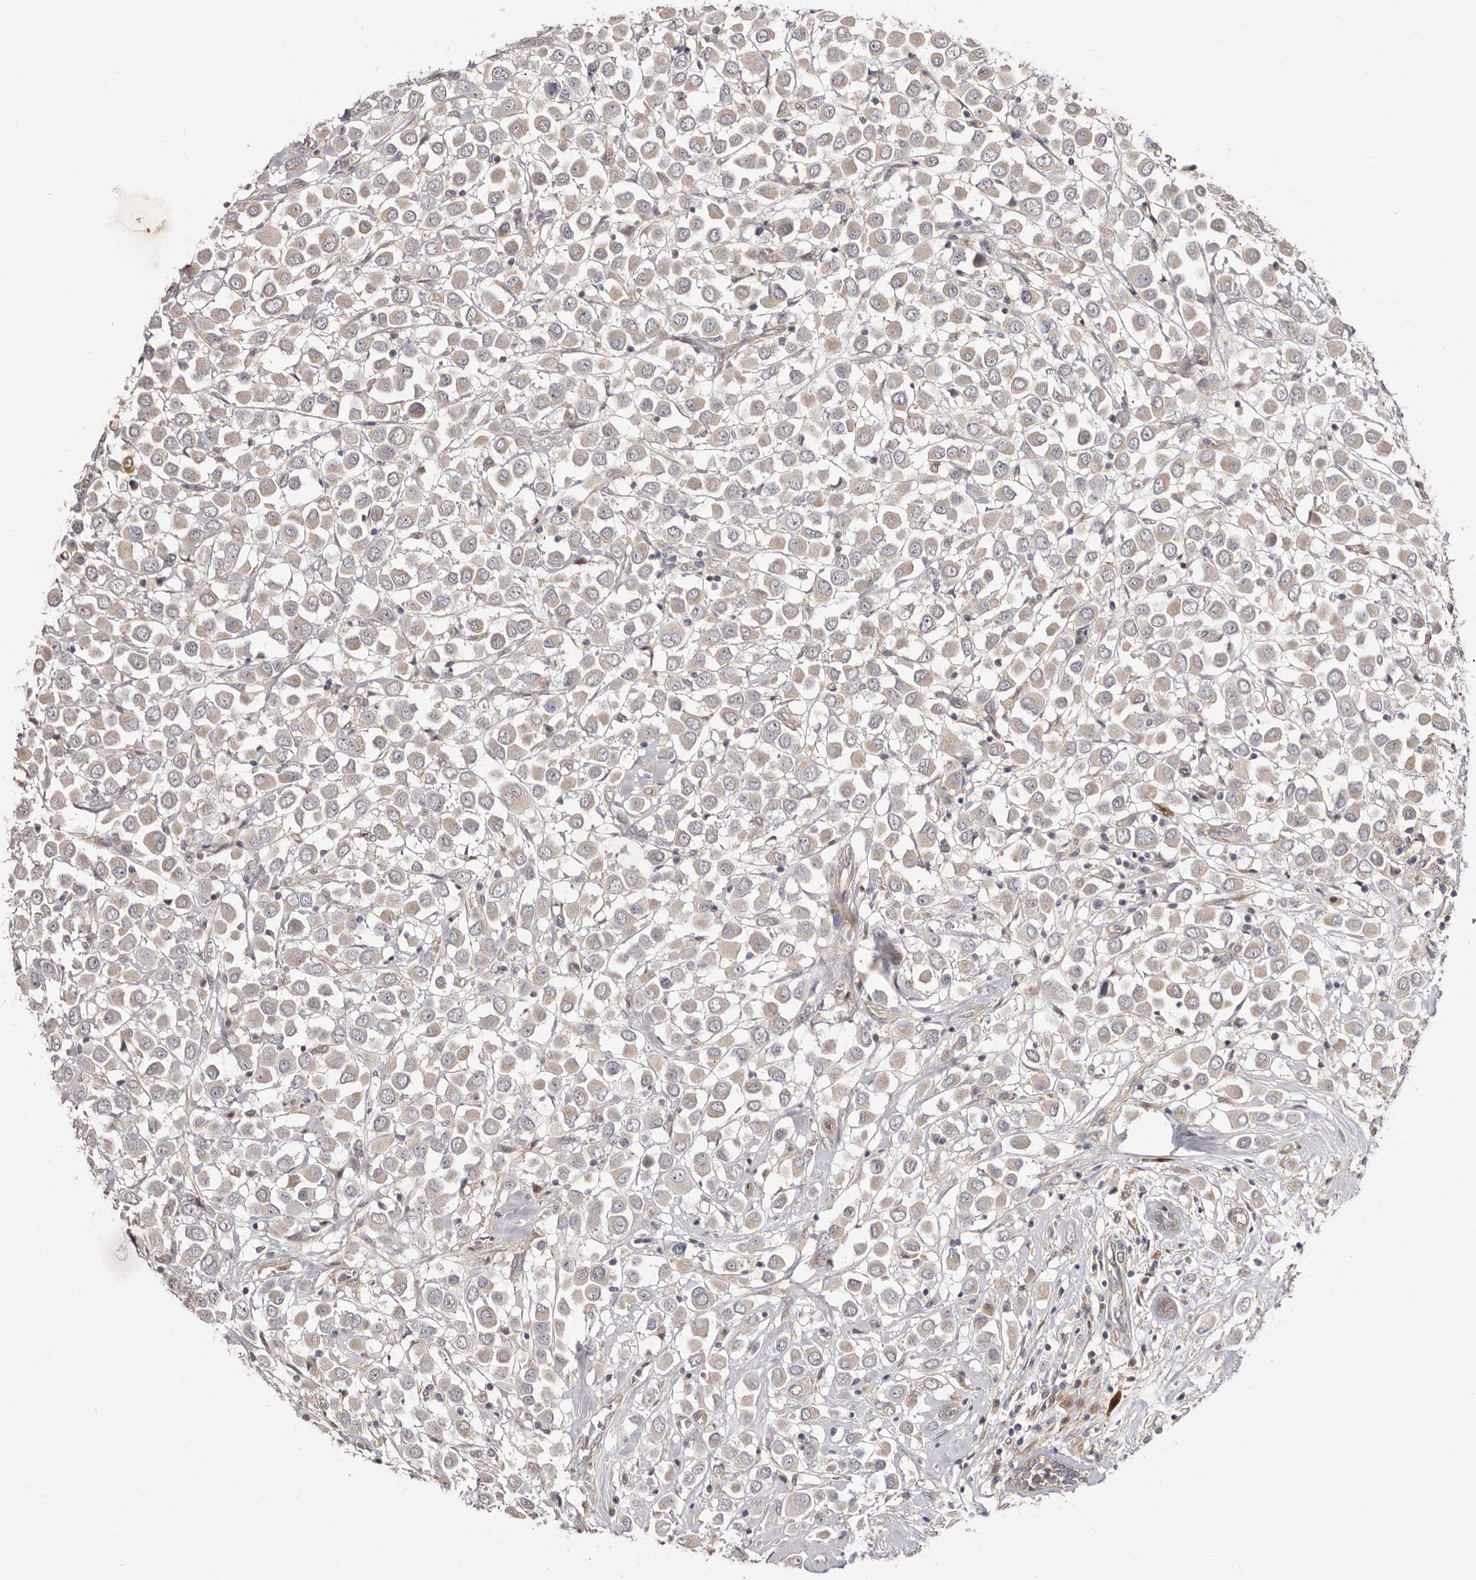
{"staining": {"intensity": "weak", "quantity": "<25%", "location": "cytoplasmic/membranous"}, "tissue": "breast cancer", "cell_type": "Tumor cells", "image_type": "cancer", "snomed": [{"axis": "morphology", "description": "Duct carcinoma"}, {"axis": "topography", "description": "Breast"}], "caption": "High magnification brightfield microscopy of breast intraductal carcinoma stained with DAB (brown) and counterstained with hematoxylin (blue): tumor cells show no significant staining.", "gene": "GPATCH4", "patient": {"sex": "female", "age": 61}}